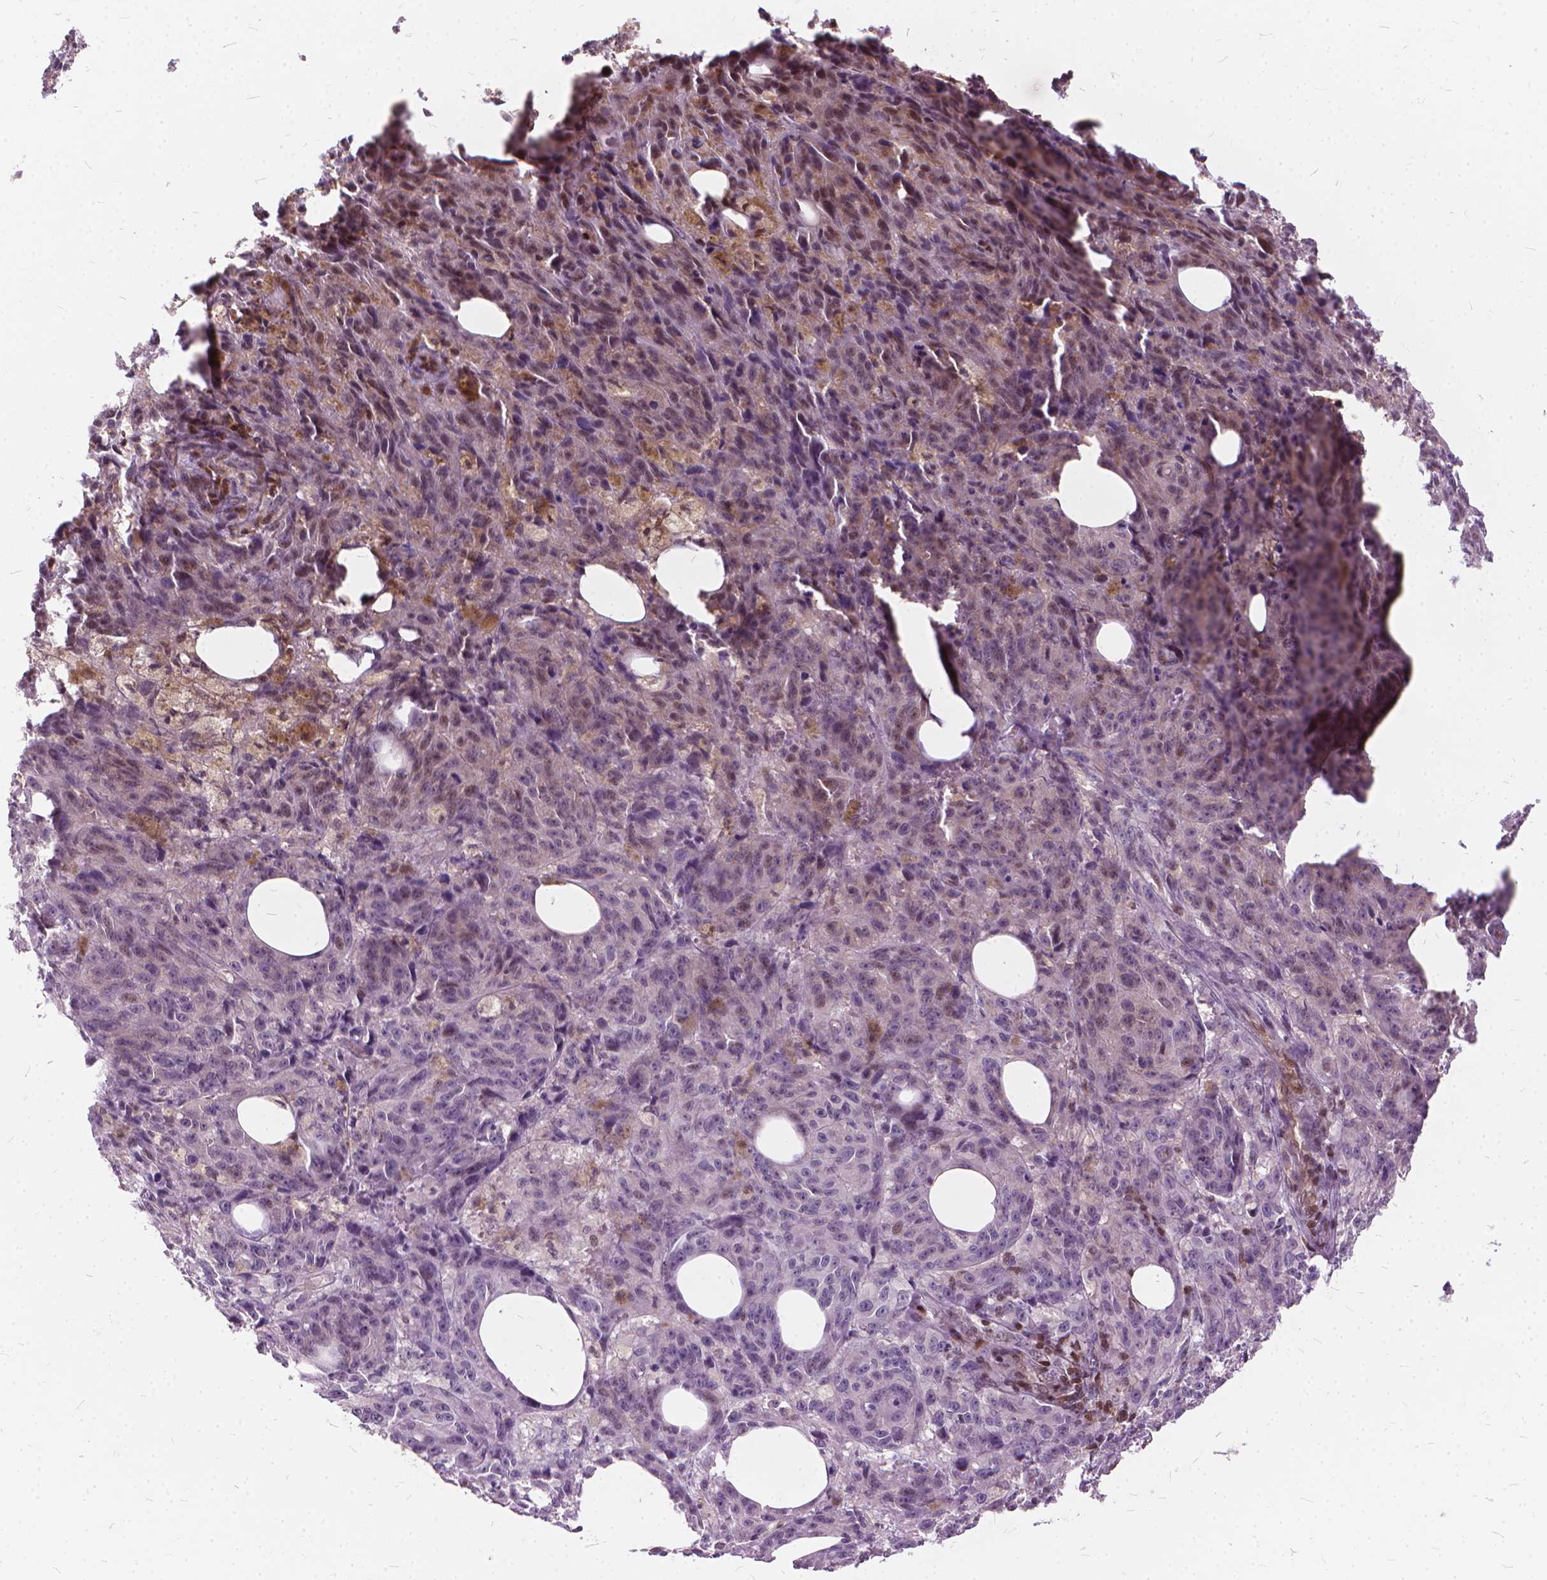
{"staining": {"intensity": "negative", "quantity": "none", "location": "none"}, "tissue": "melanoma", "cell_type": "Tumor cells", "image_type": "cancer", "snomed": [{"axis": "morphology", "description": "Malignant melanoma, NOS"}, {"axis": "topography", "description": "Skin"}], "caption": "An immunohistochemistry photomicrograph of malignant melanoma is shown. There is no staining in tumor cells of malignant melanoma.", "gene": "STAT5B", "patient": {"sex": "female", "age": 34}}